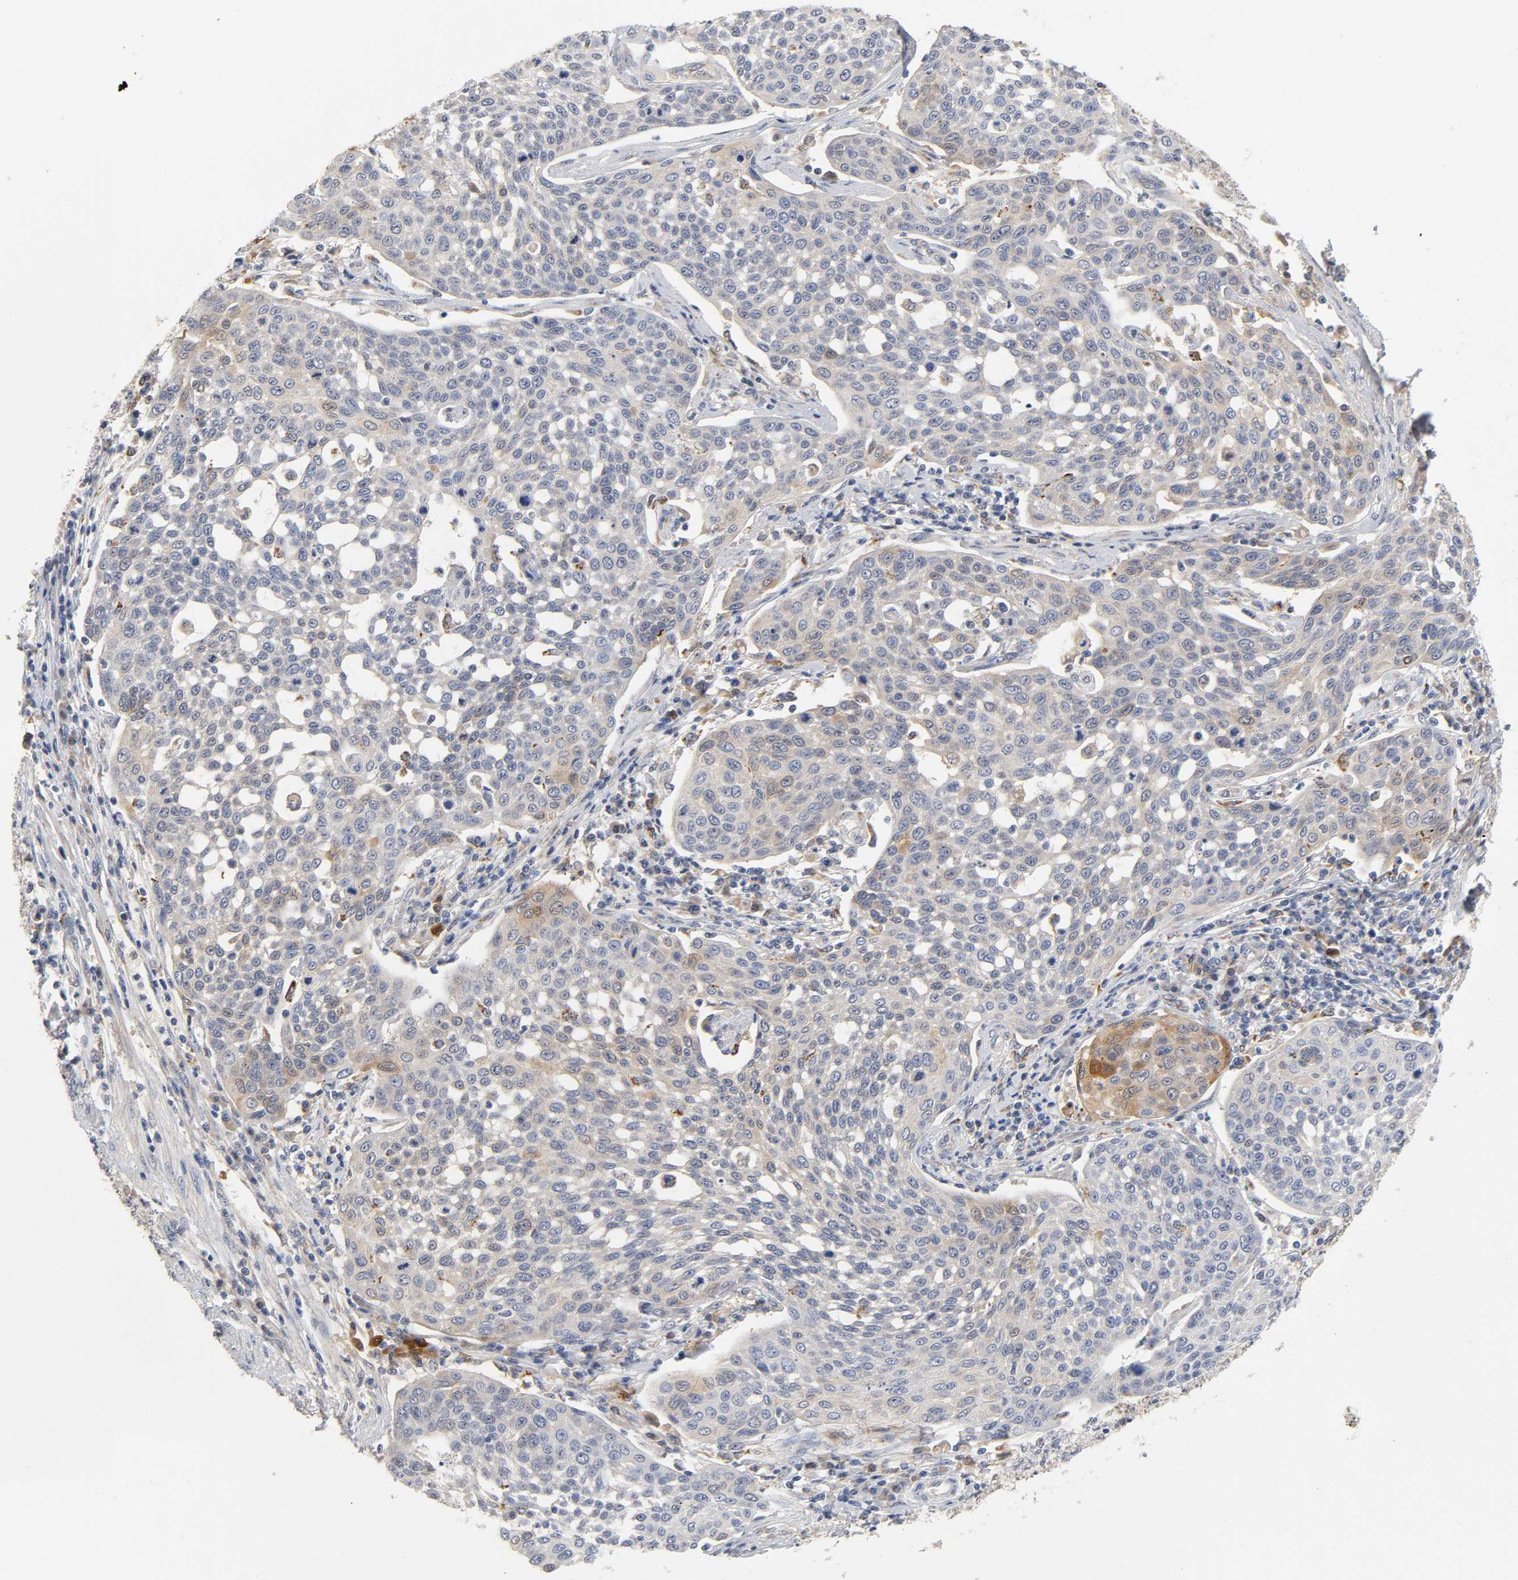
{"staining": {"intensity": "moderate", "quantity": "25%-75%", "location": "cytoplasmic/membranous,nuclear"}, "tissue": "cervical cancer", "cell_type": "Tumor cells", "image_type": "cancer", "snomed": [{"axis": "morphology", "description": "Squamous cell carcinoma, NOS"}, {"axis": "topography", "description": "Cervix"}], "caption": "Immunohistochemical staining of human cervical cancer (squamous cell carcinoma) demonstrates moderate cytoplasmic/membranous and nuclear protein expression in approximately 25%-75% of tumor cells. (DAB (3,3'-diaminobenzidine) IHC with brightfield microscopy, high magnification).", "gene": "ISG15", "patient": {"sex": "female", "age": 34}}